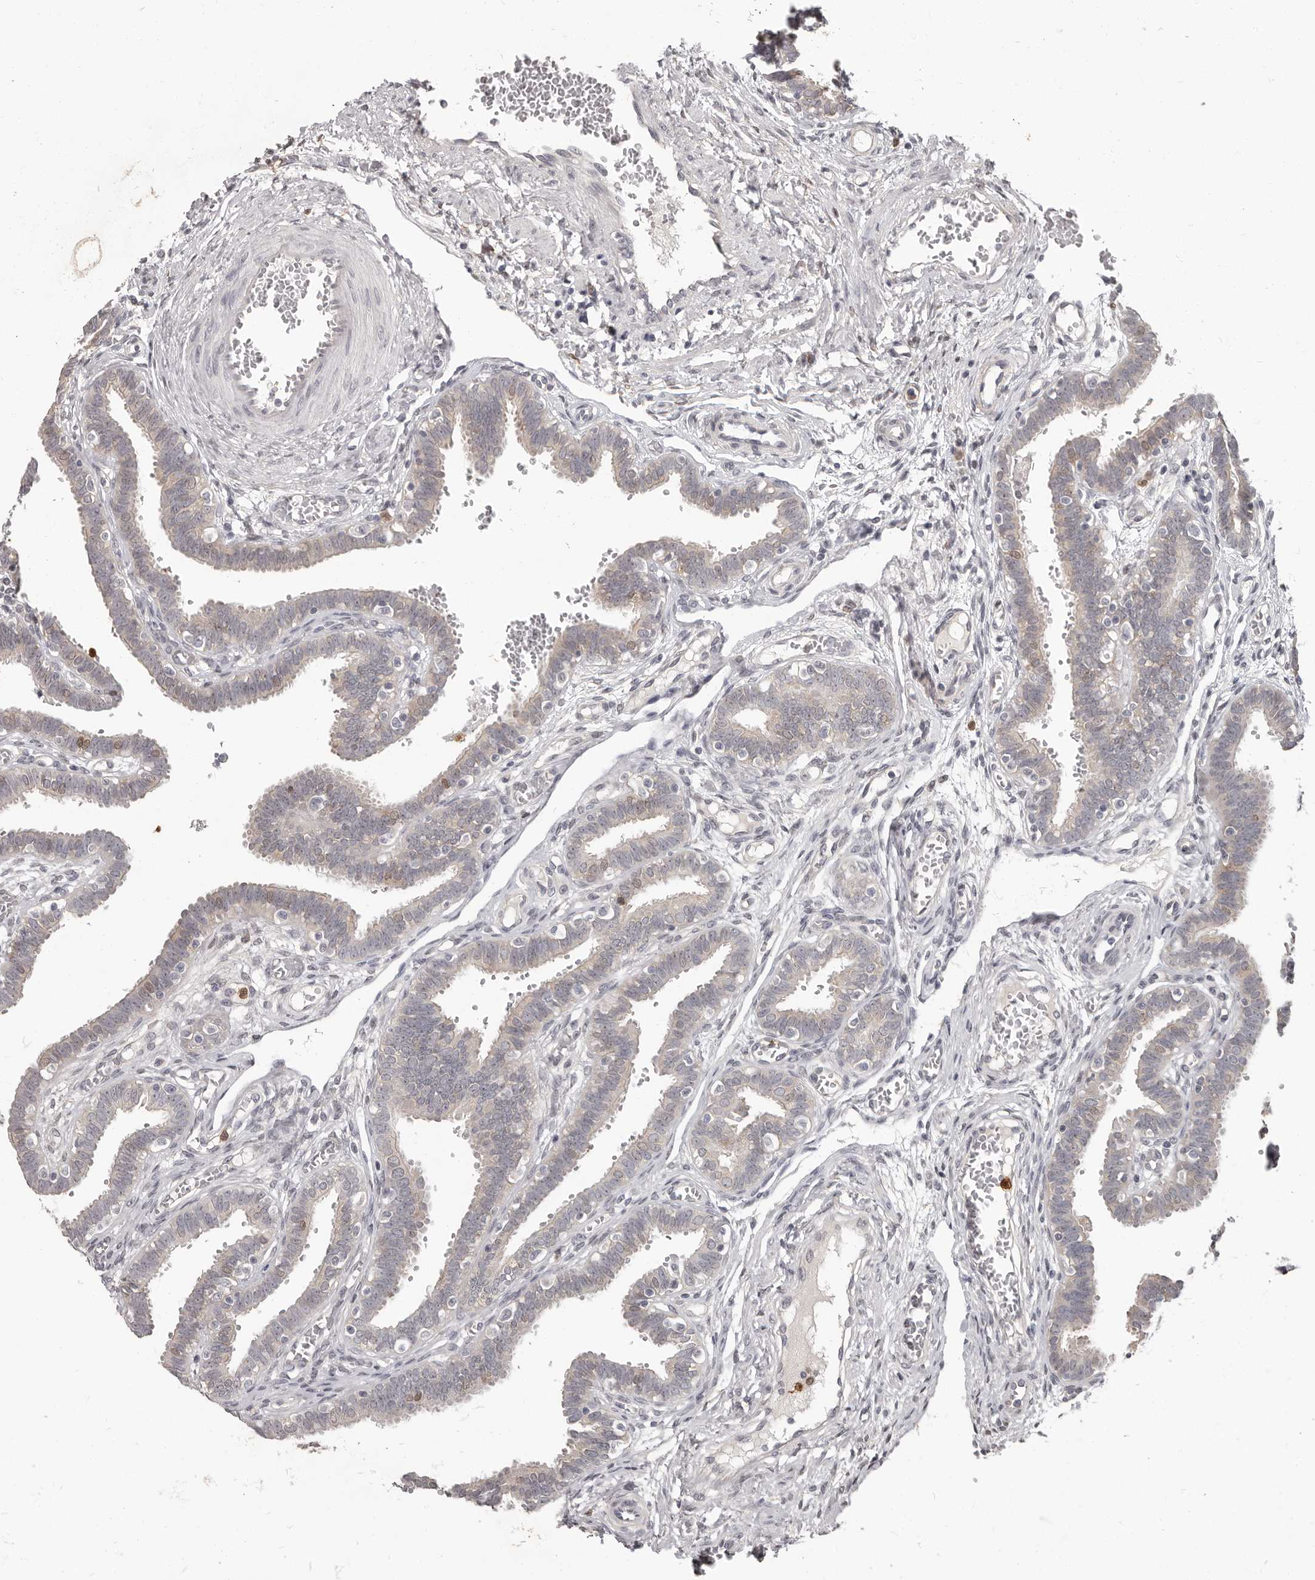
{"staining": {"intensity": "weak", "quantity": "<25%", "location": "nuclear"}, "tissue": "fallopian tube", "cell_type": "Glandular cells", "image_type": "normal", "snomed": [{"axis": "morphology", "description": "Normal tissue, NOS"}, {"axis": "topography", "description": "Fallopian tube"}, {"axis": "topography", "description": "Placenta"}], "caption": "Unremarkable fallopian tube was stained to show a protein in brown. There is no significant staining in glandular cells. Brightfield microscopy of immunohistochemistry stained with DAB (3,3'-diaminobenzidine) (brown) and hematoxylin (blue), captured at high magnification.", "gene": "GPR157", "patient": {"sex": "female", "age": 32}}